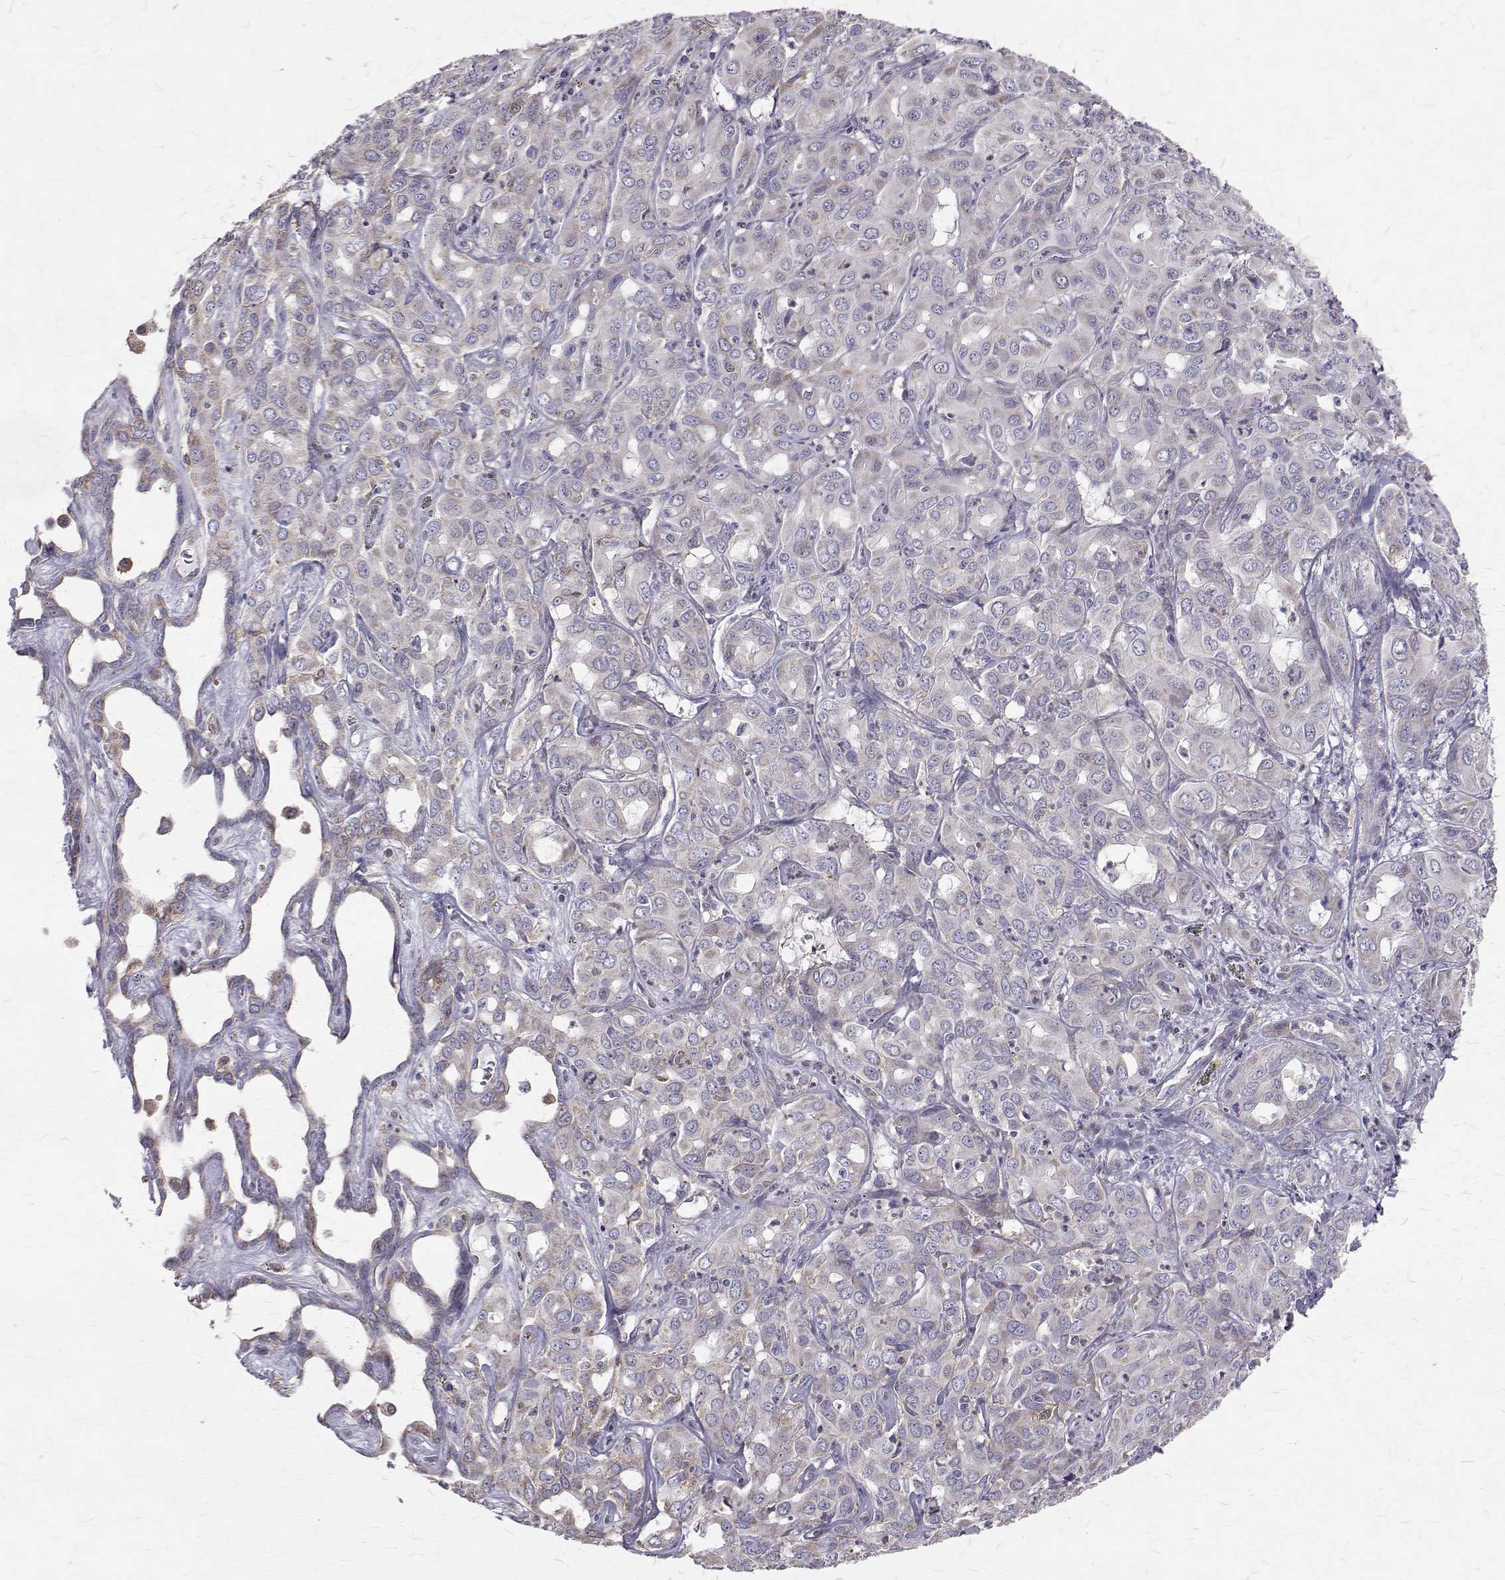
{"staining": {"intensity": "negative", "quantity": "none", "location": "none"}, "tissue": "liver cancer", "cell_type": "Tumor cells", "image_type": "cancer", "snomed": [{"axis": "morphology", "description": "Cholangiocarcinoma"}, {"axis": "topography", "description": "Liver"}], "caption": "Human liver cholangiocarcinoma stained for a protein using immunohistochemistry exhibits no positivity in tumor cells.", "gene": "CCDC89", "patient": {"sex": "female", "age": 60}}